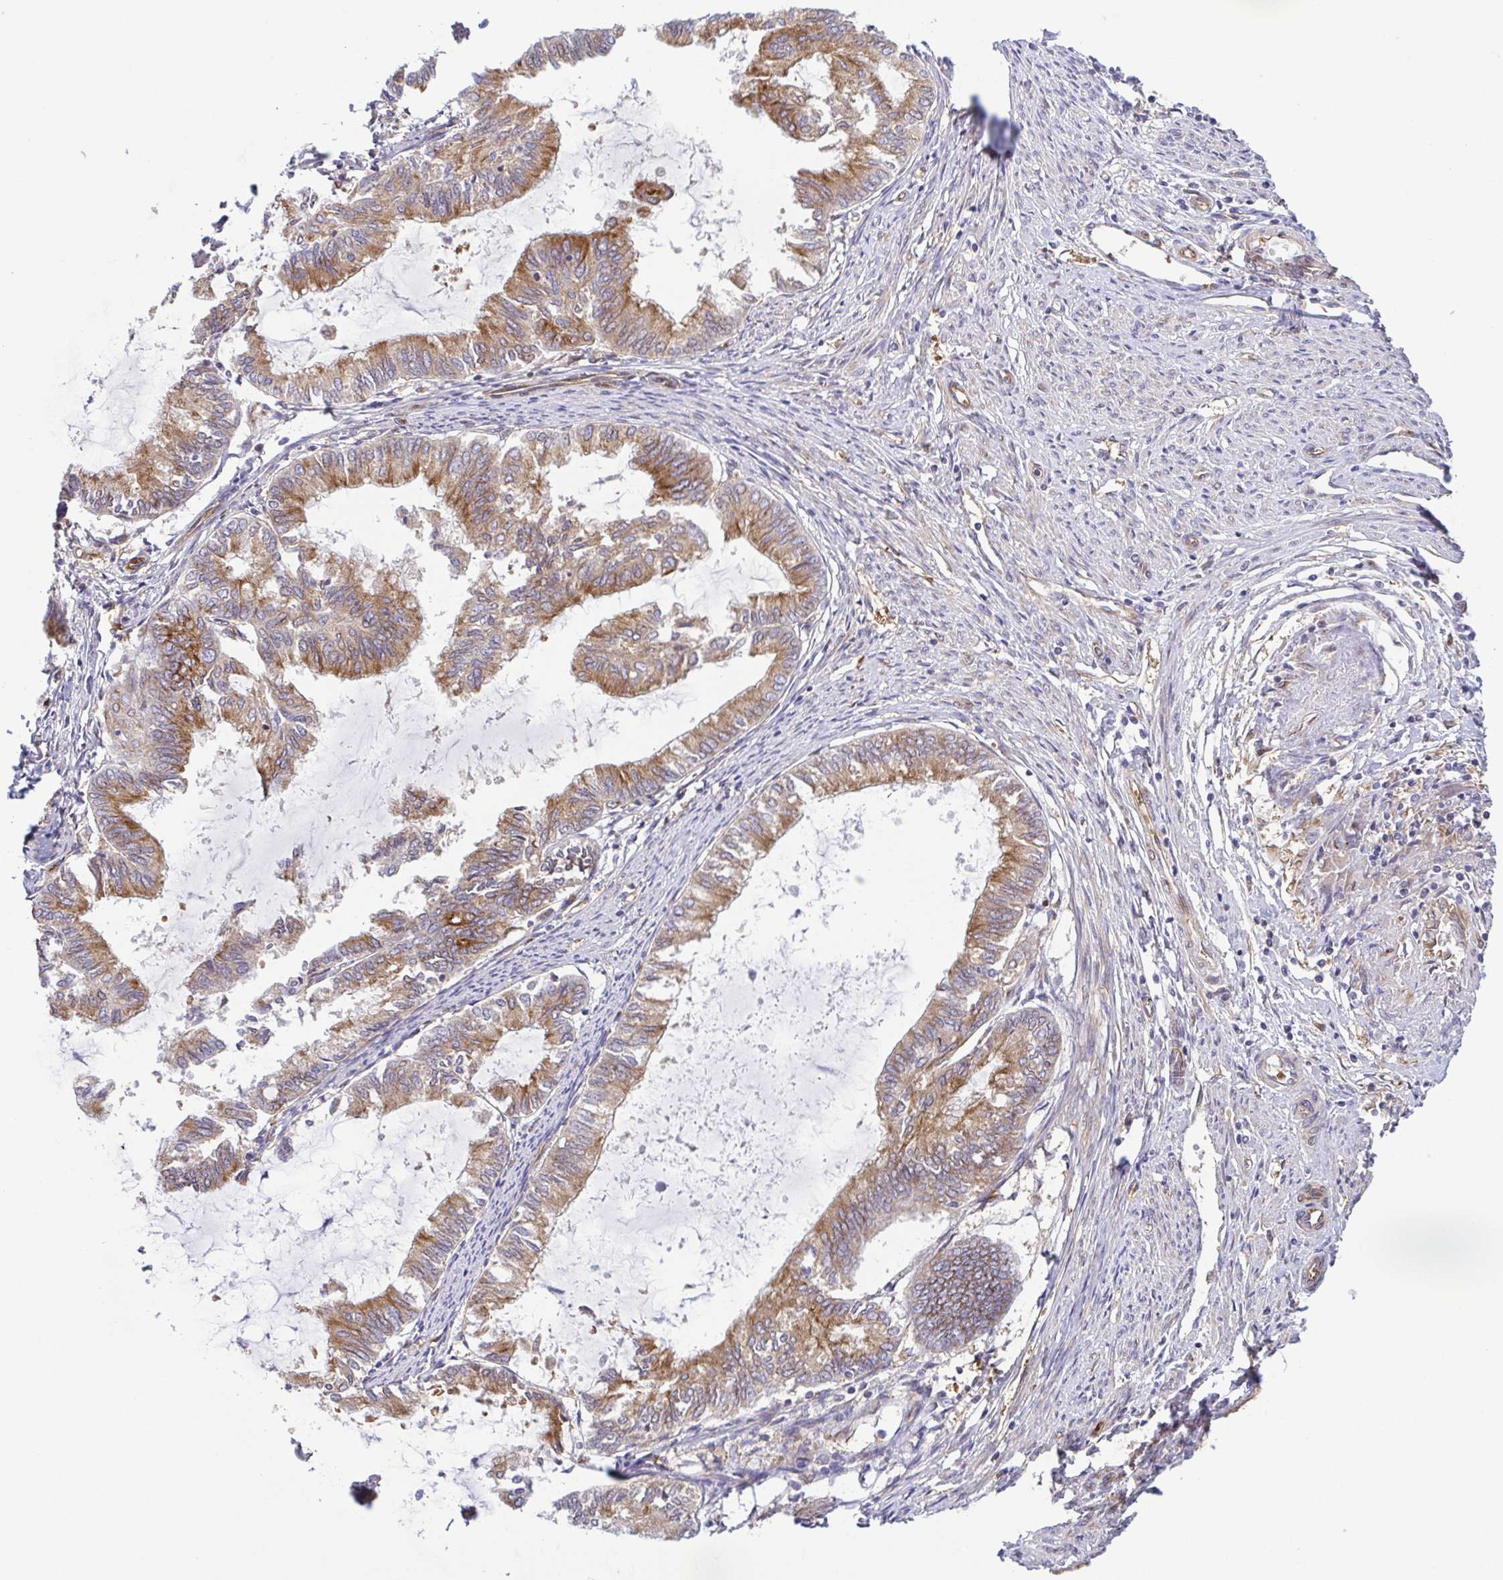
{"staining": {"intensity": "moderate", "quantity": ">75%", "location": "cytoplasmic/membranous"}, "tissue": "endometrial cancer", "cell_type": "Tumor cells", "image_type": "cancer", "snomed": [{"axis": "morphology", "description": "Adenocarcinoma, NOS"}, {"axis": "topography", "description": "Endometrium"}], "caption": "The image demonstrates staining of endometrial cancer (adenocarcinoma), revealing moderate cytoplasmic/membranous protein expression (brown color) within tumor cells. The staining was performed using DAB to visualize the protein expression in brown, while the nuclei were stained in blue with hematoxylin (Magnification: 20x).", "gene": "KIF5B", "patient": {"sex": "female", "age": 86}}